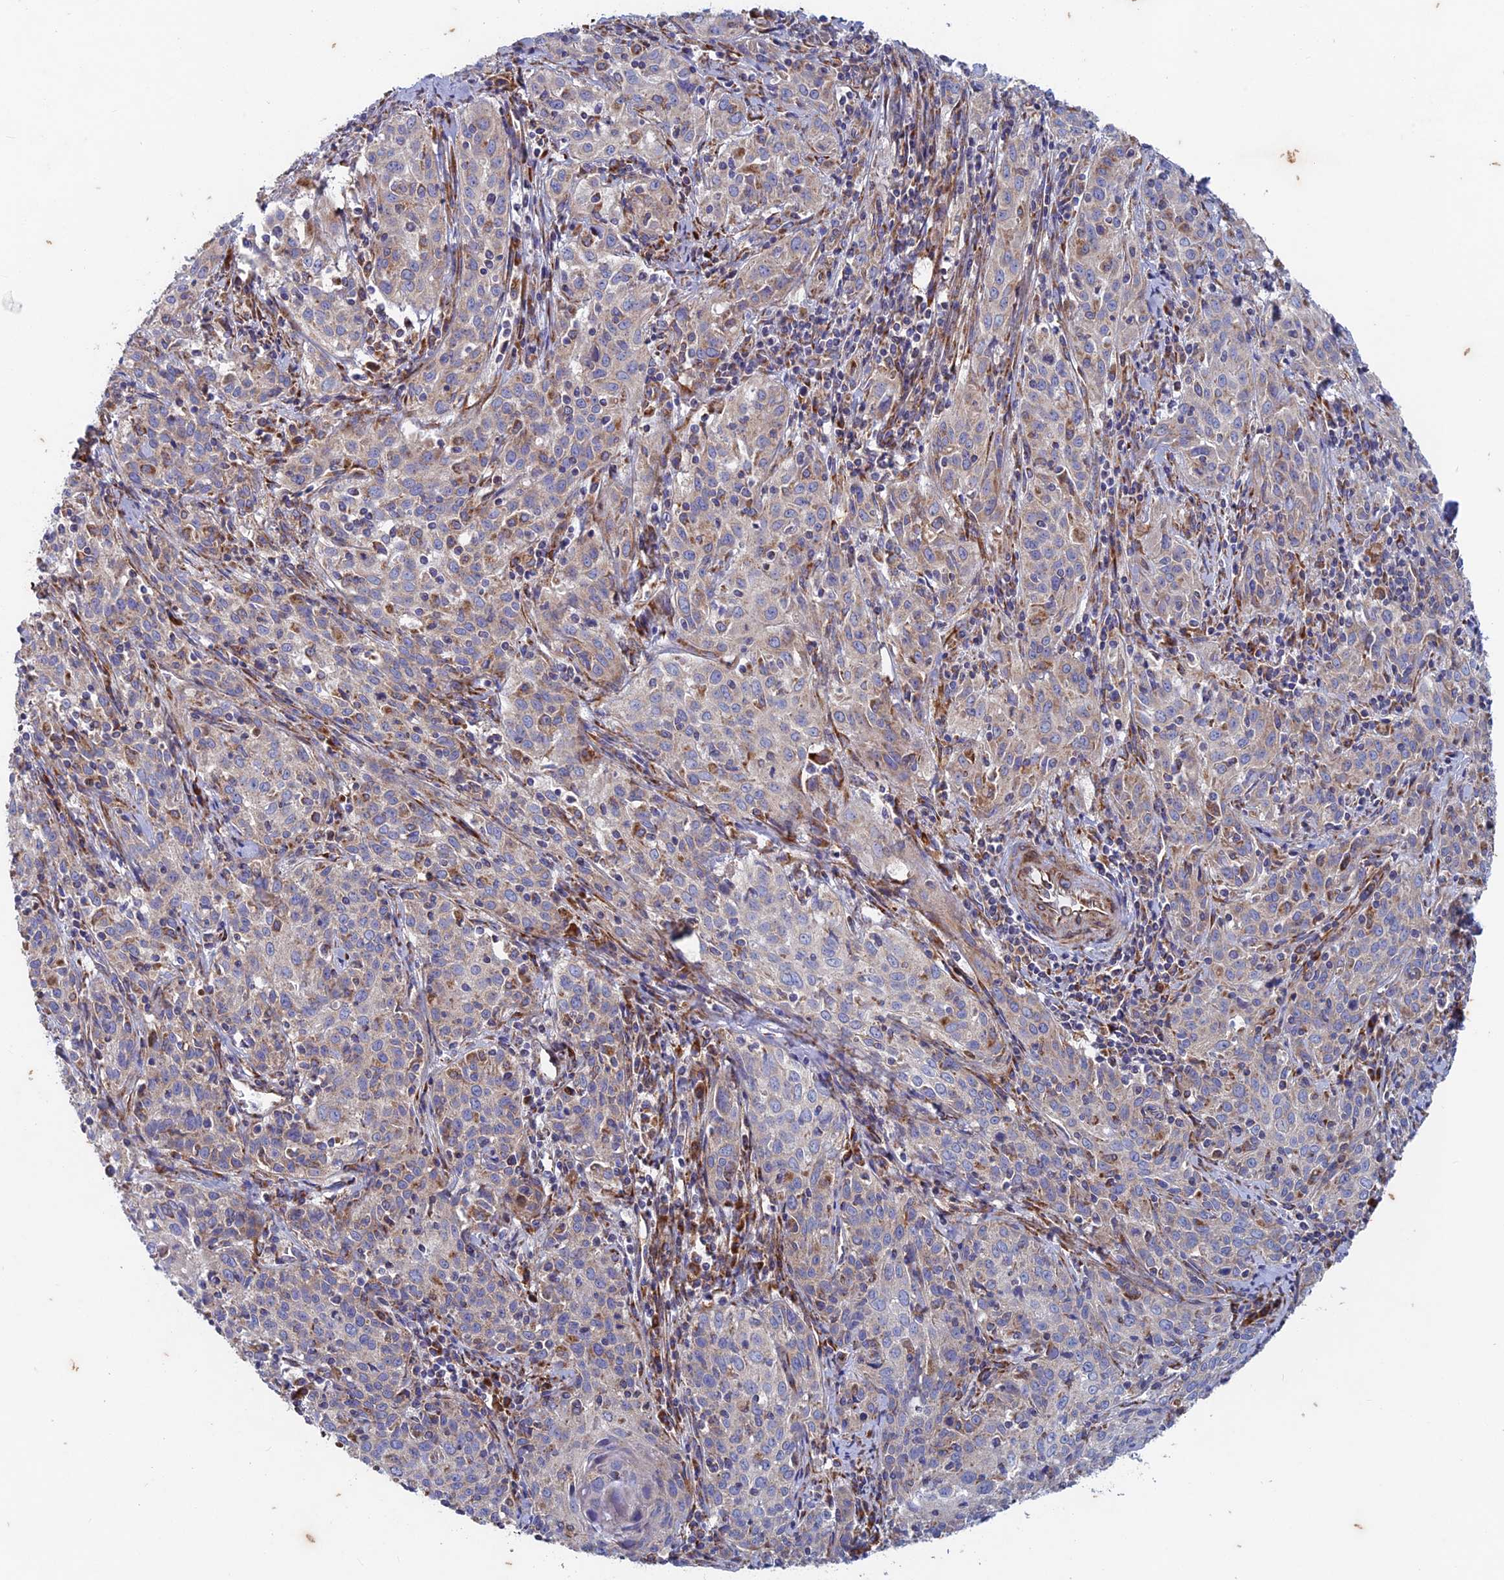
{"staining": {"intensity": "weak", "quantity": "<25%", "location": "cytoplasmic/membranous"}, "tissue": "cervical cancer", "cell_type": "Tumor cells", "image_type": "cancer", "snomed": [{"axis": "morphology", "description": "Squamous cell carcinoma, NOS"}, {"axis": "topography", "description": "Cervix"}], "caption": "Micrograph shows no protein staining in tumor cells of cervical cancer tissue.", "gene": "AP4S1", "patient": {"sex": "female", "age": 57}}